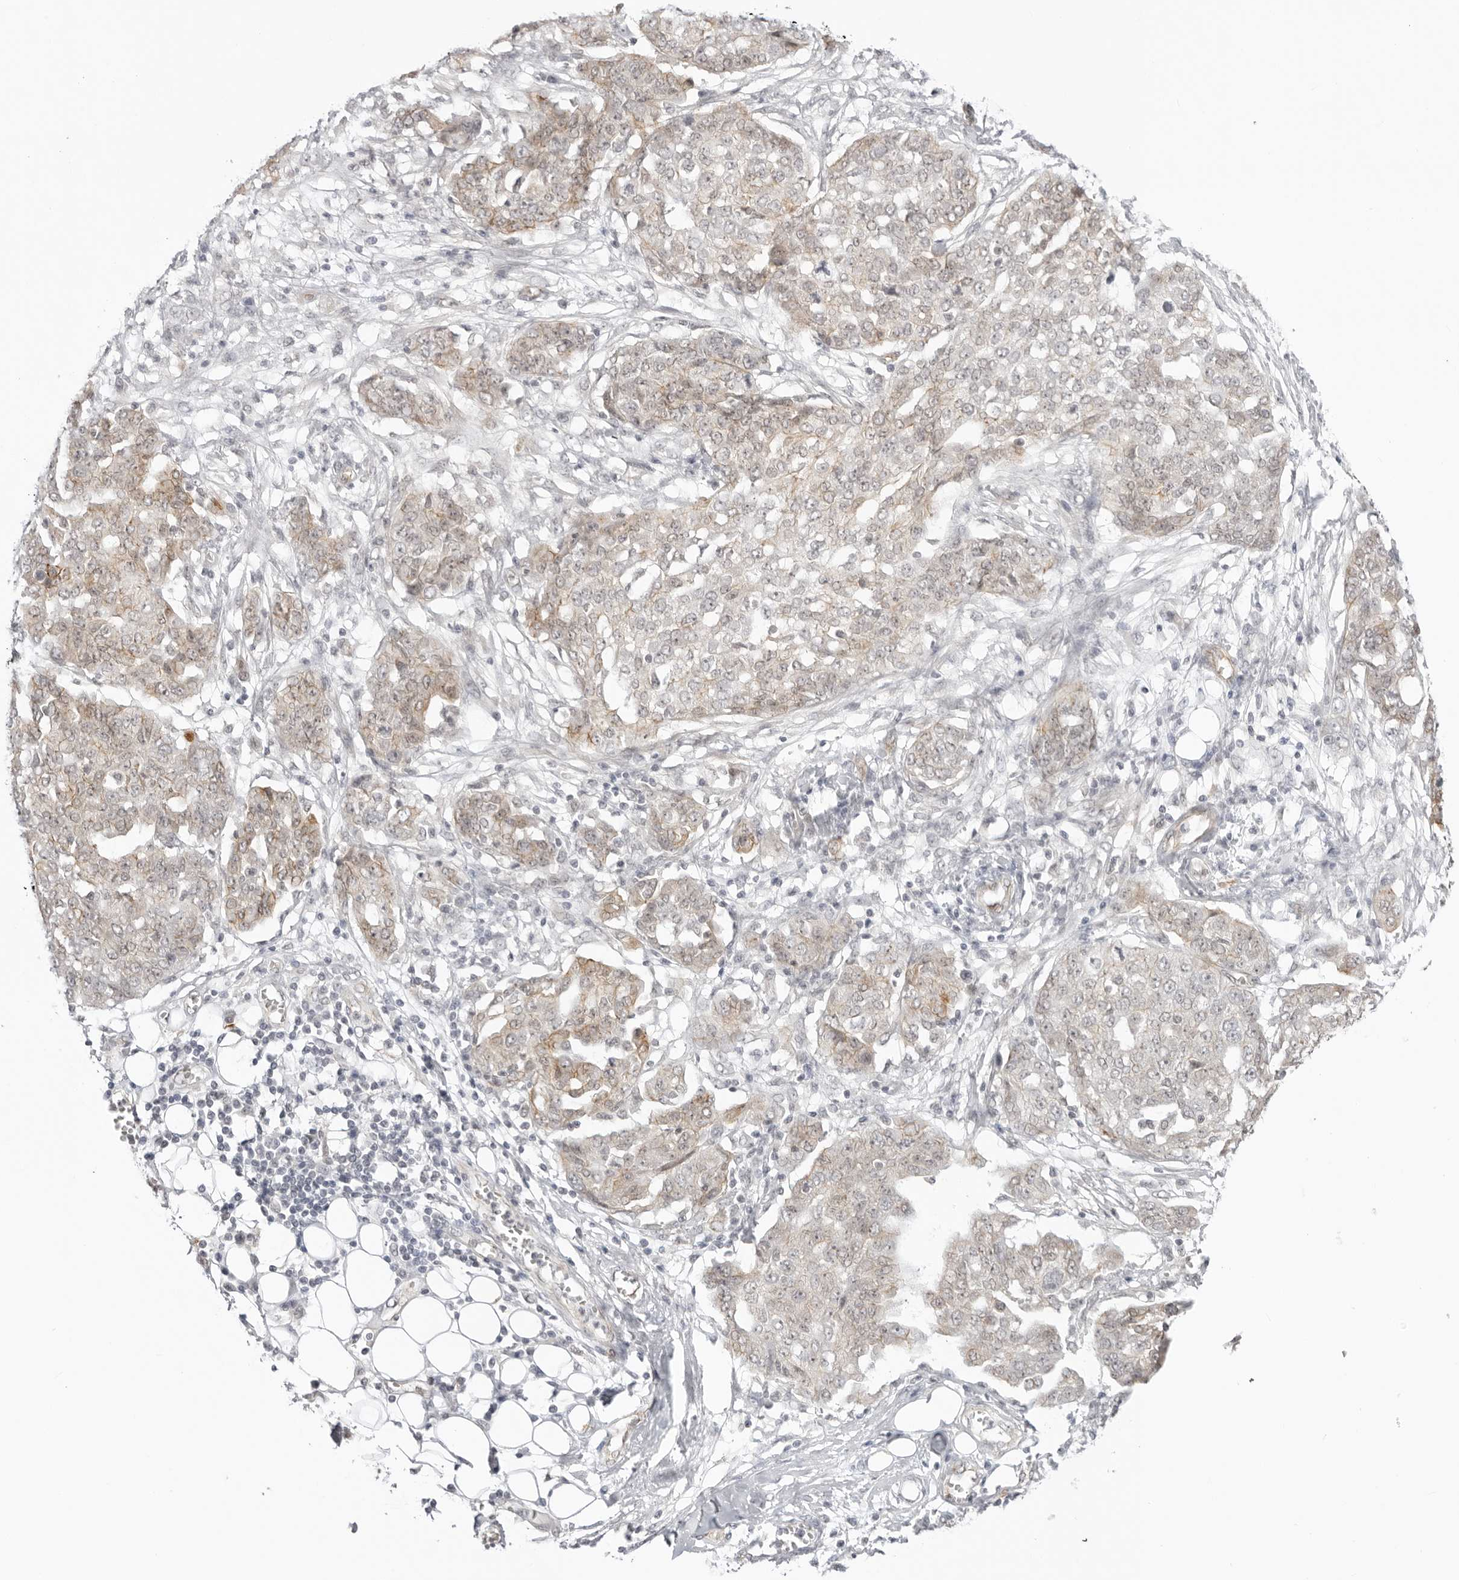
{"staining": {"intensity": "moderate", "quantity": "<25%", "location": "cytoplasmic/membranous"}, "tissue": "ovarian cancer", "cell_type": "Tumor cells", "image_type": "cancer", "snomed": [{"axis": "morphology", "description": "Cystadenocarcinoma, serous, NOS"}, {"axis": "topography", "description": "Soft tissue"}, {"axis": "topography", "description": "Ovary"}], "caption": "Ovarian cancer tissue demonstrates moderate cytoplasmic/membranous positivity in about <25% of tumor cells", "gene": "TRAPPC3", "patient": {"sex": "female", "age": 57}}